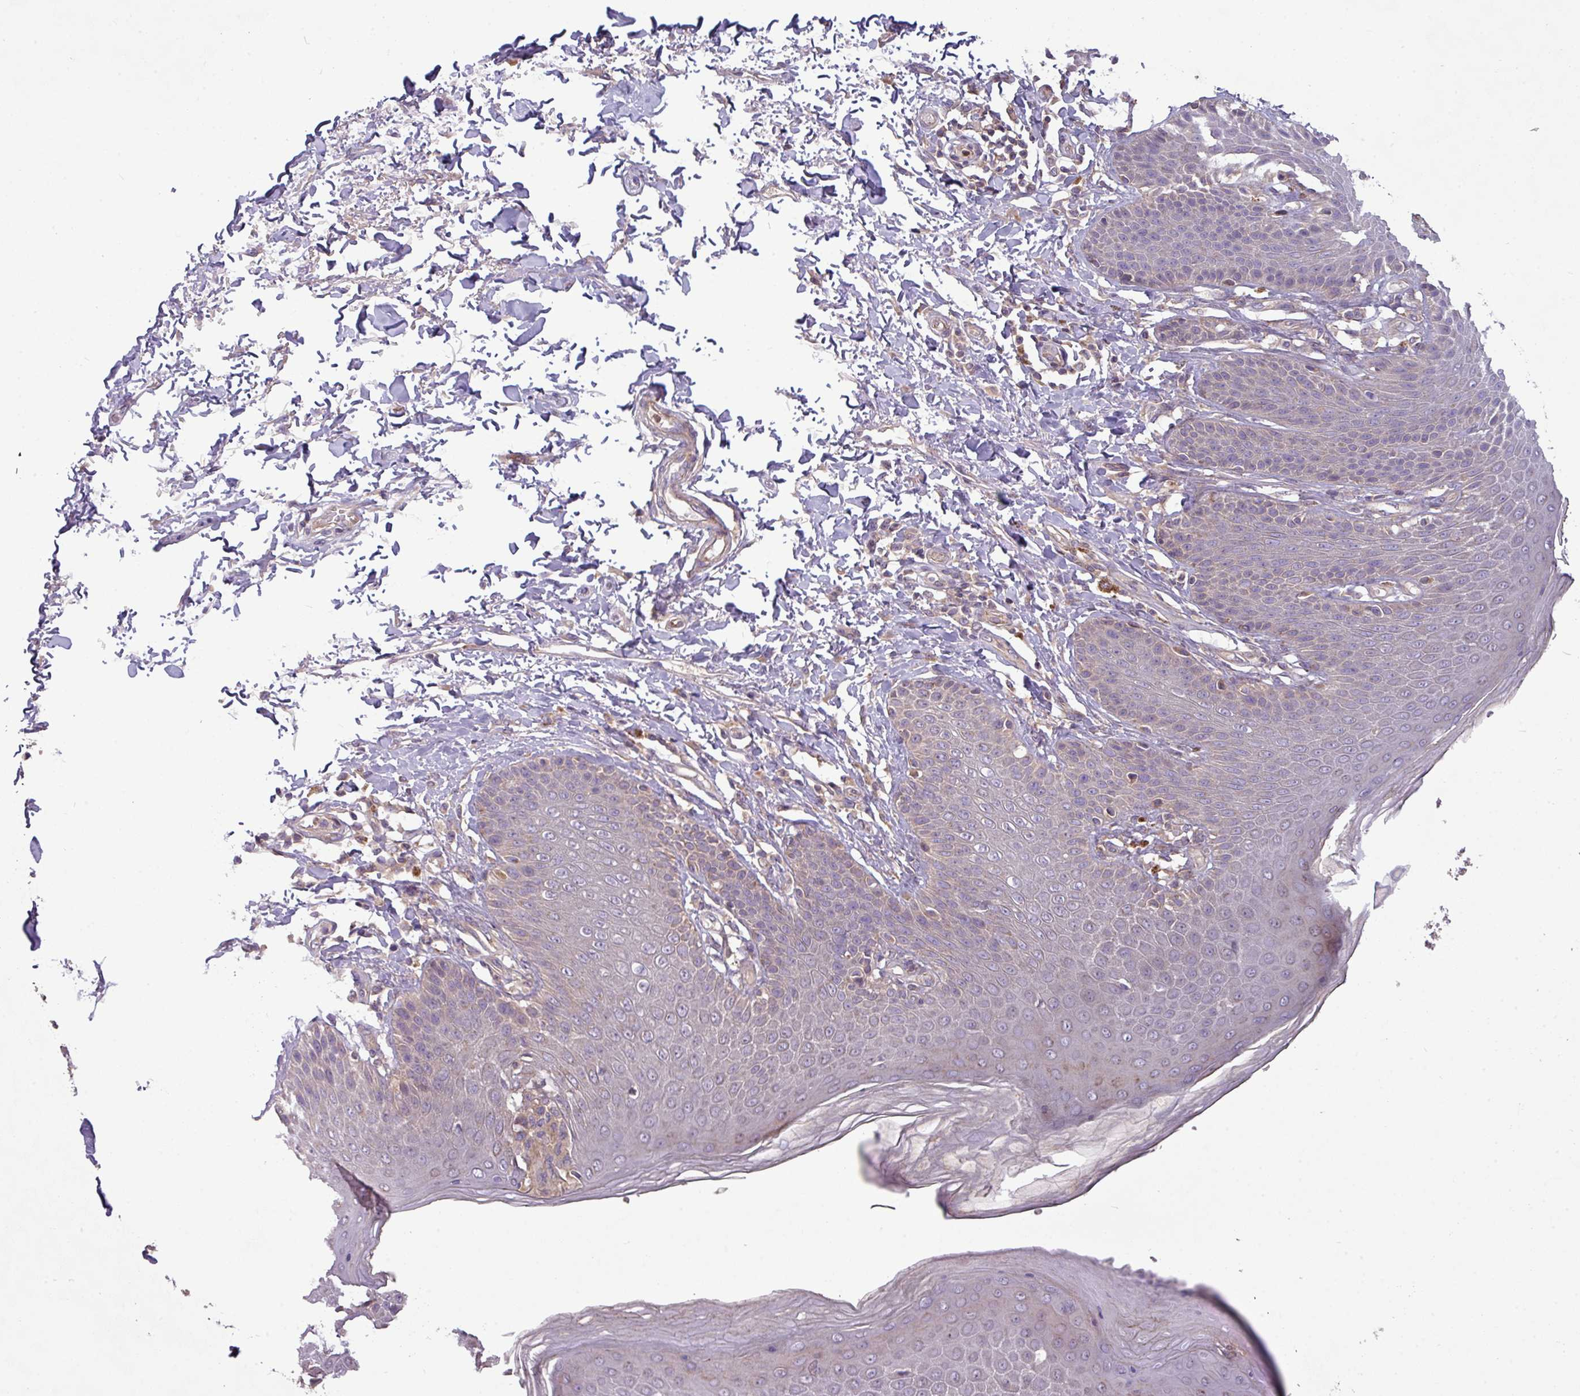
{"staining": {"intensity": "weak", "quantity": "<25%", "location": "cytoplasmic/membranous"}, "tissue": "skin", "cell_type": "Epidermal cells", "image_type": "normal", "snomed": [{"axis": "morphology", "description": "Normal tissue, NOS"}, {"axis": "topography", "description": "Peripheral nerve tissue"}], "caption": "Immunohistochemistry of unremarkable skin shows no staining in epidermal cells. Nuclei are stained in blue.", "gene": "PAPLN", "patient": {"sex": "male", "age": 51}}